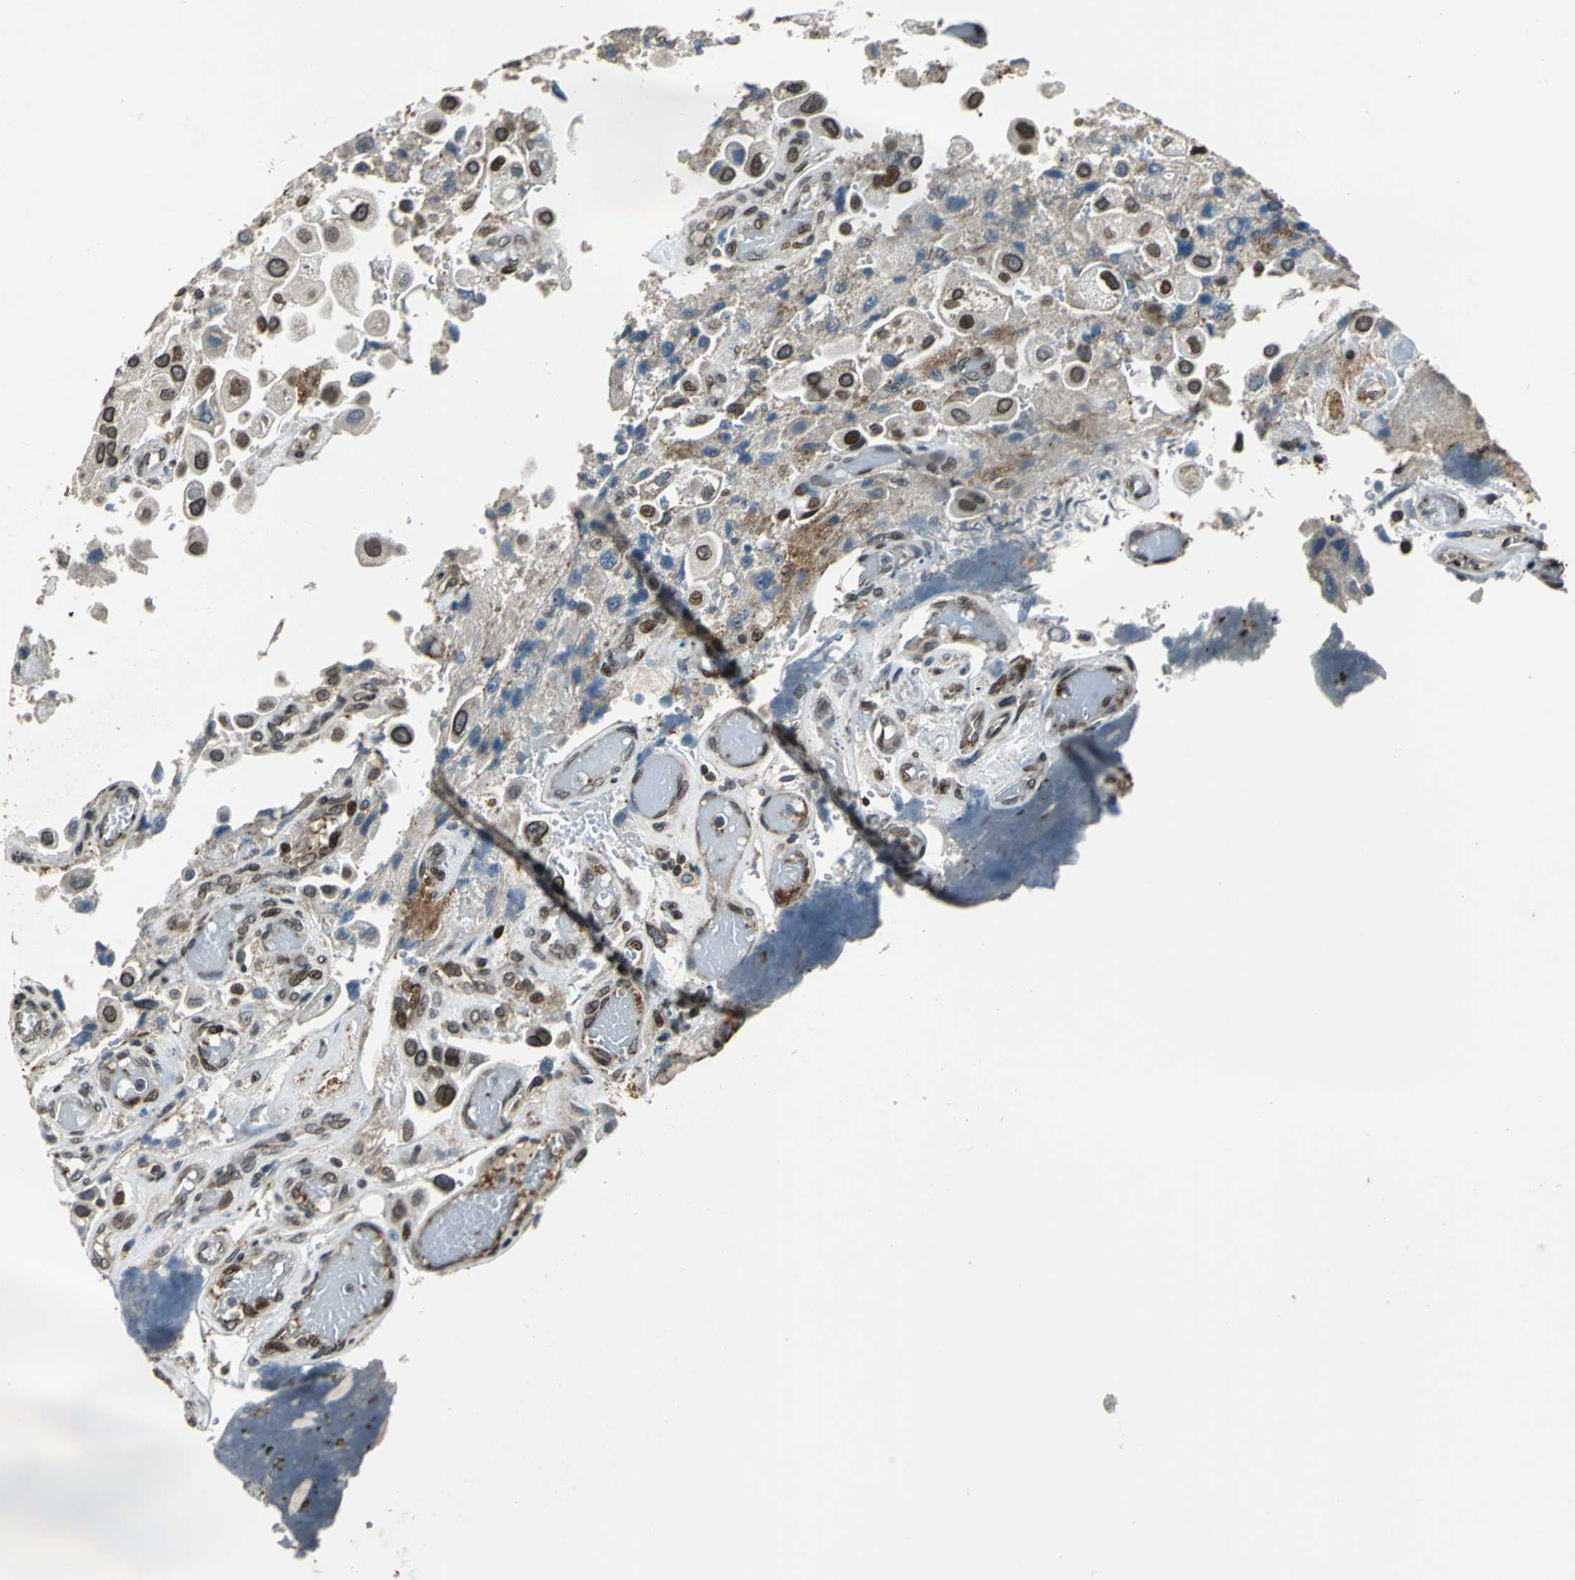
{"staining": {"intensity": "strong", "quantity": "25%-75%", "location": "cytoplasmic/membranous,nuclear"}, "tissue": "urothelial cancer", "cell_type": "Tumor cells", "image_type": "cancer", "snomed": [{"axis": "morphology", "description": "Urothelial carcinoma, High grade"}, {"axis": "topography", "description": "Urinary bladder"}], "caption": "Strong cytoplasmic/membranous and nuclear staining is present in approximately 25%-75% of tumor cells in urothelial cancer.", "gene": "BRIP1", "patient": {"sex": "female", "age": 64}}